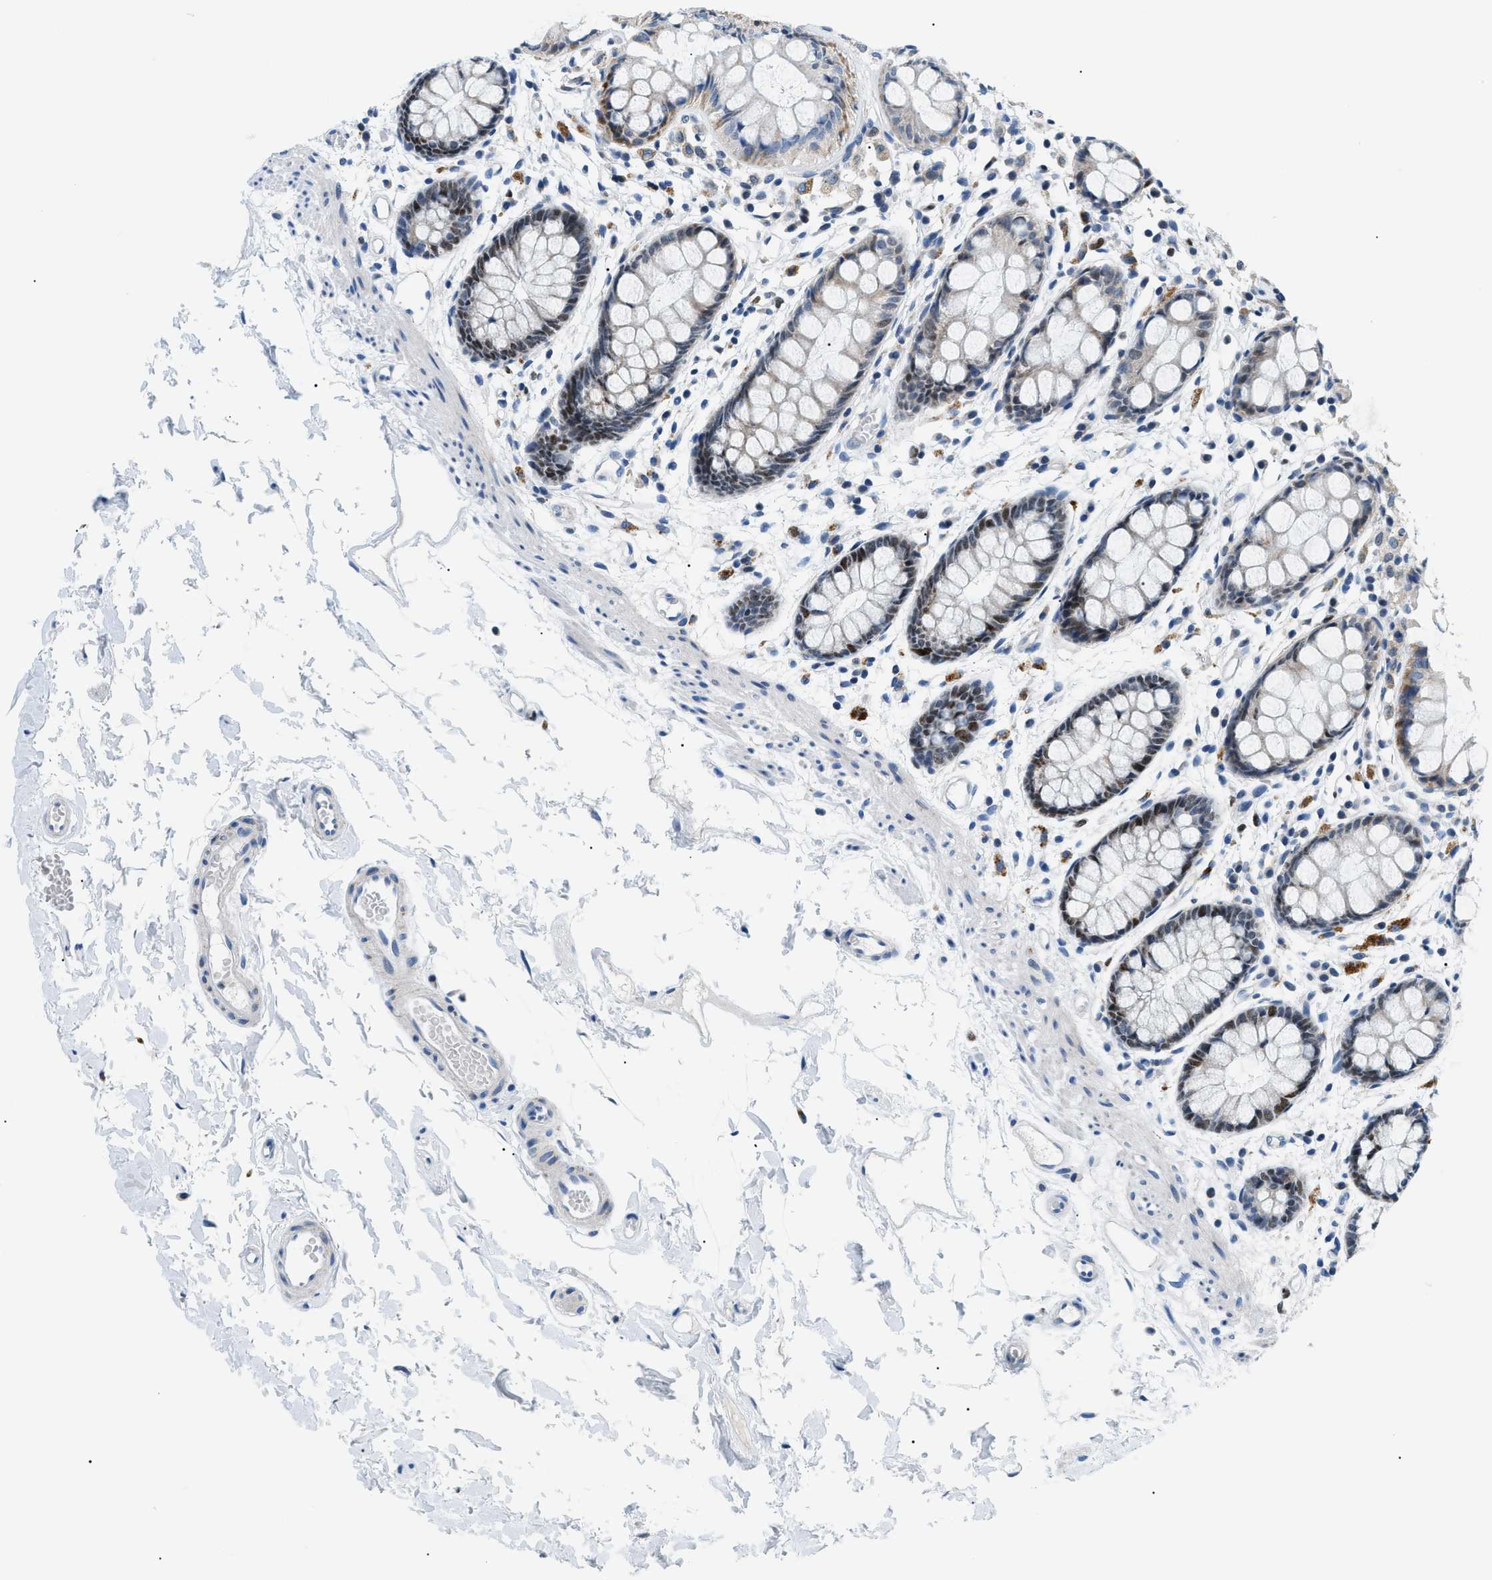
{"staining": {"intensity": "moderate", "quantity": "25%-75%", "location": "nuclear"}, "tissue": "rectum", "cell_type": "Glandular cells", "image_type": "normal", "snomed": [{"axis": "morphology", "description": "Normal tissue, NOS"}, {"axis": "topography", "description": "Rectum"}], "caption": "High-power microscopy captured an immunohistochemistry photomicrograph of benign rectum, revealing moderate nuclear expression in about 25%-75% of glandular cells. The staining was performed using DAB (3,3'-diaminobenzidine) to visualize the protein expression in brown, while the nuclei were stained in blue with hematoxylin (Magnification: 20x).", "gene": "SMARCC1", "patient": {"sex": "female", "age": 66}}